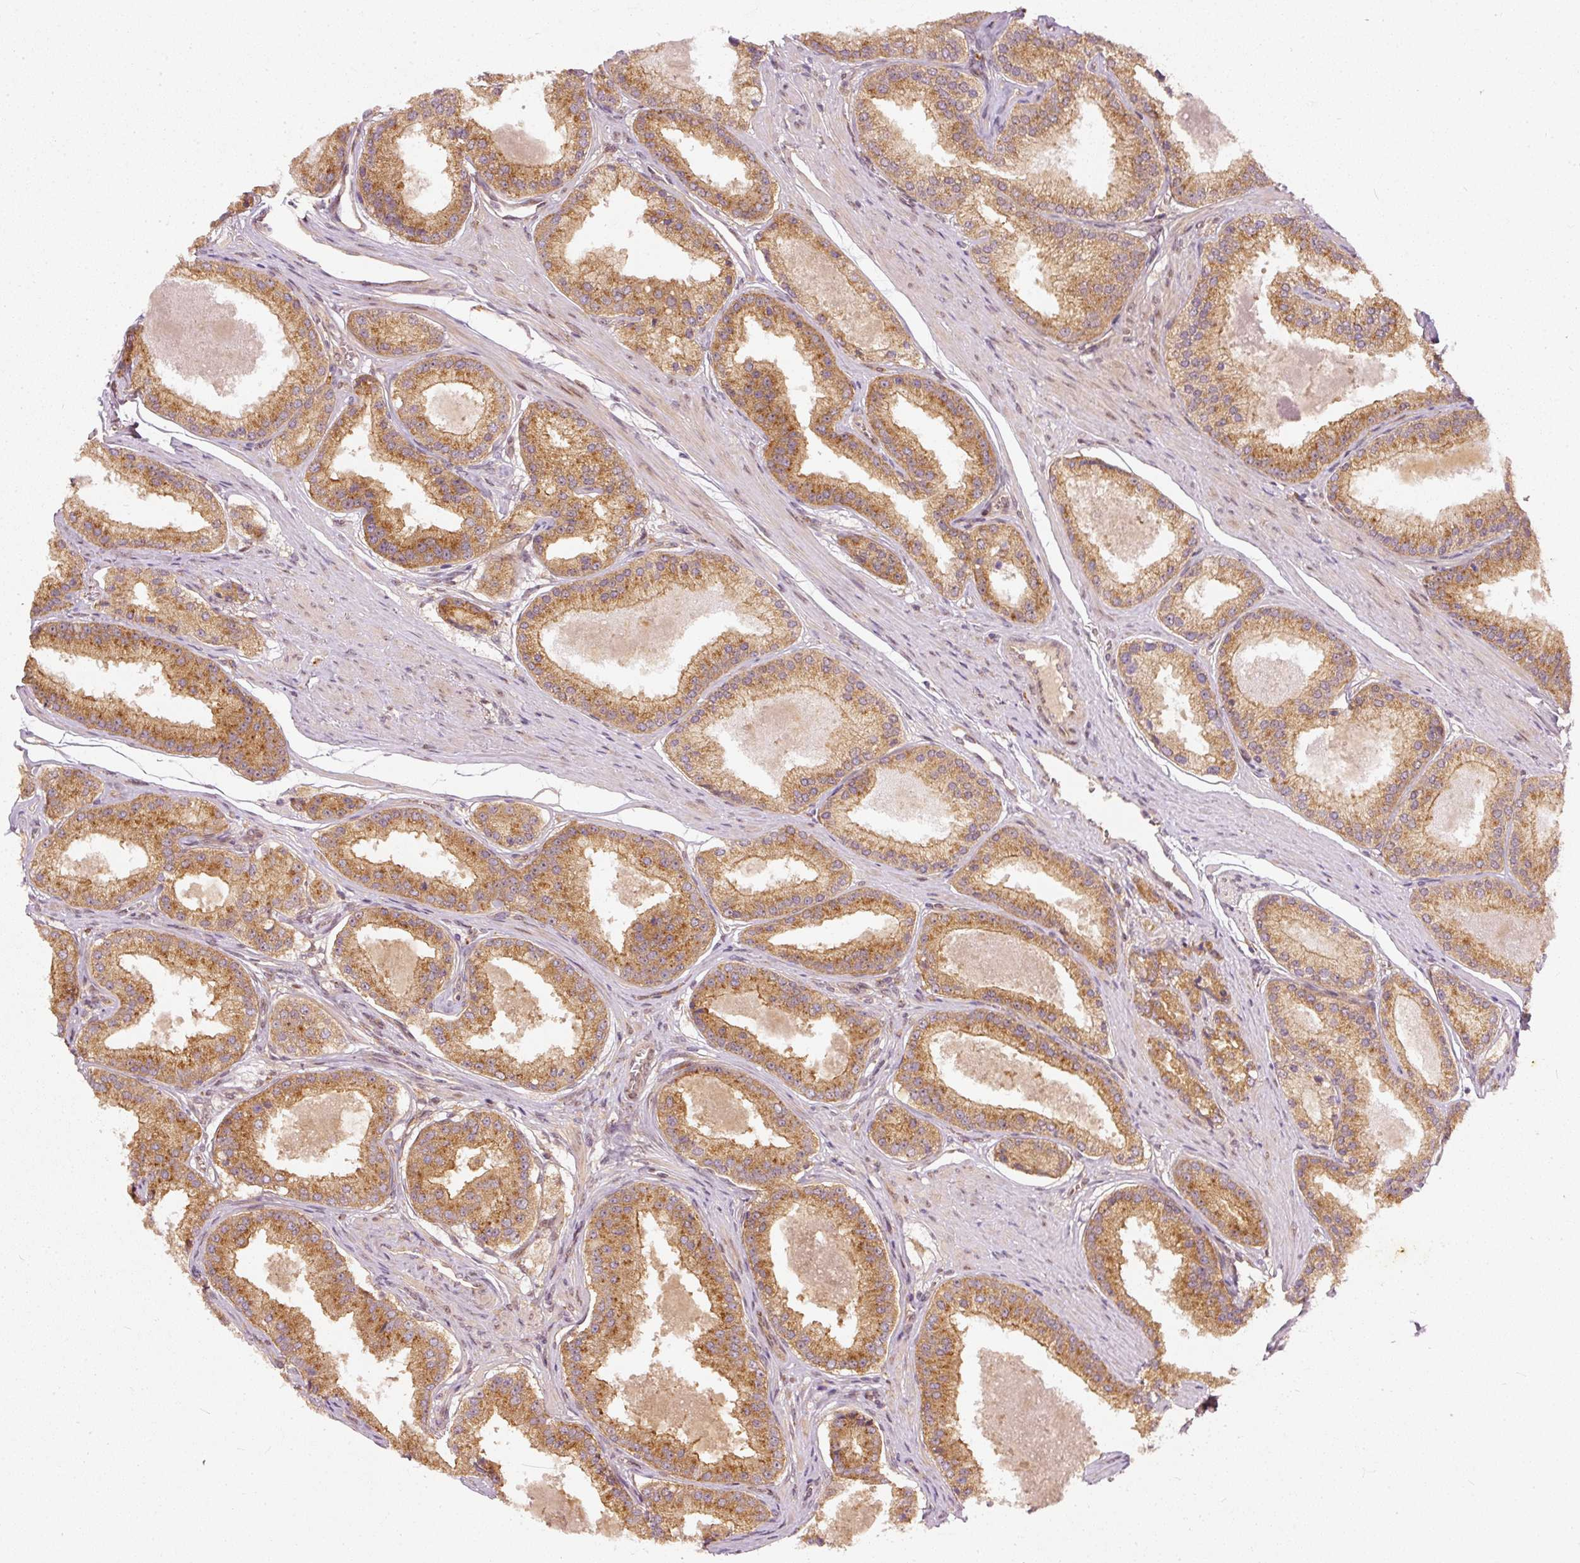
{"staining": {"intensity": "moderate", "quantity": ">75%", "location": "cytoplasmic/membranous"}, "tissue": "prostate cancer", "cell_type": "Tumor cells", "image_type": "cancer", "snomed": [{"axis": "morphology", "description": "Adenocarcinoma, Low grade"}, {"axis": "topography", "description": "Prostate"}], "caption": "Protein staining displays moderate cytoplasmic/membranous expression in approximately >75% of tumor cells in low-grade adenocarcinoma (prostate). The staining is performed using DAB (3,3'-diaminobenzidine) brown chromogen to label protein expression. The nuclei are counter-stained blue using hematoxylin.", "gene": "ZNF580", "patient": {"sex": "male", "age": 59}}